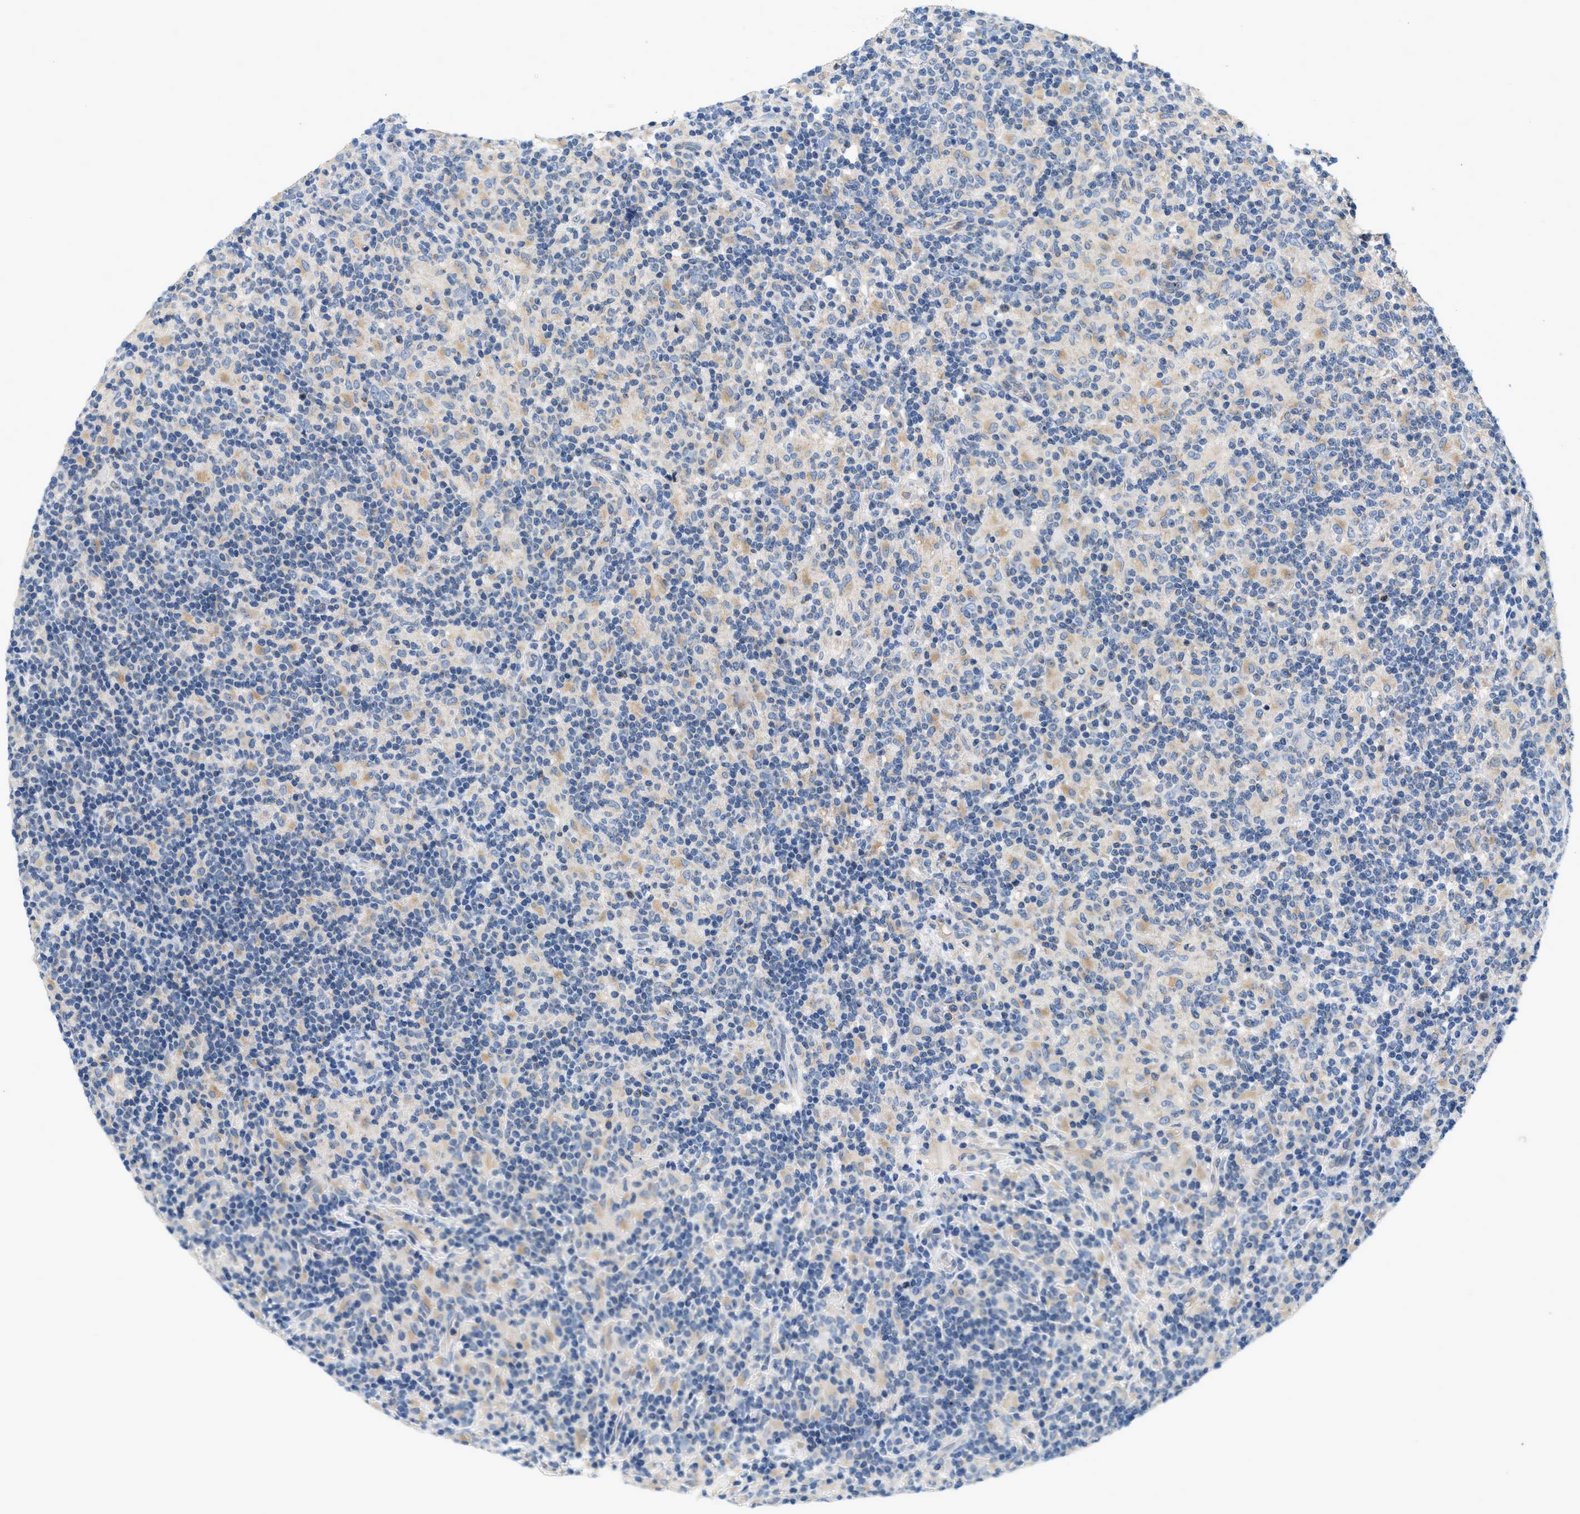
{"staining": {"intensity": "weak", "quantity": "25%-75%", "location": "cytoplasmic/membranous"}, "tissue": "lymphoma", "cell_type": "Tumor cells", "image_type": "cancer", "snomed": [{"axis": "morphology", "description": "Hodgkin's disease, NOS"}, {"axis": "topography", "description": "Lymph node"}], "caption": "Approximately 25%-75% of tumor cells in Hodgkin's disease display weak cytoplasmic/membranous protein expression as visualized by brown immunohistochemical staining.", "gene": "PNKD", "patient": {"sex": "male", "age": 70}}